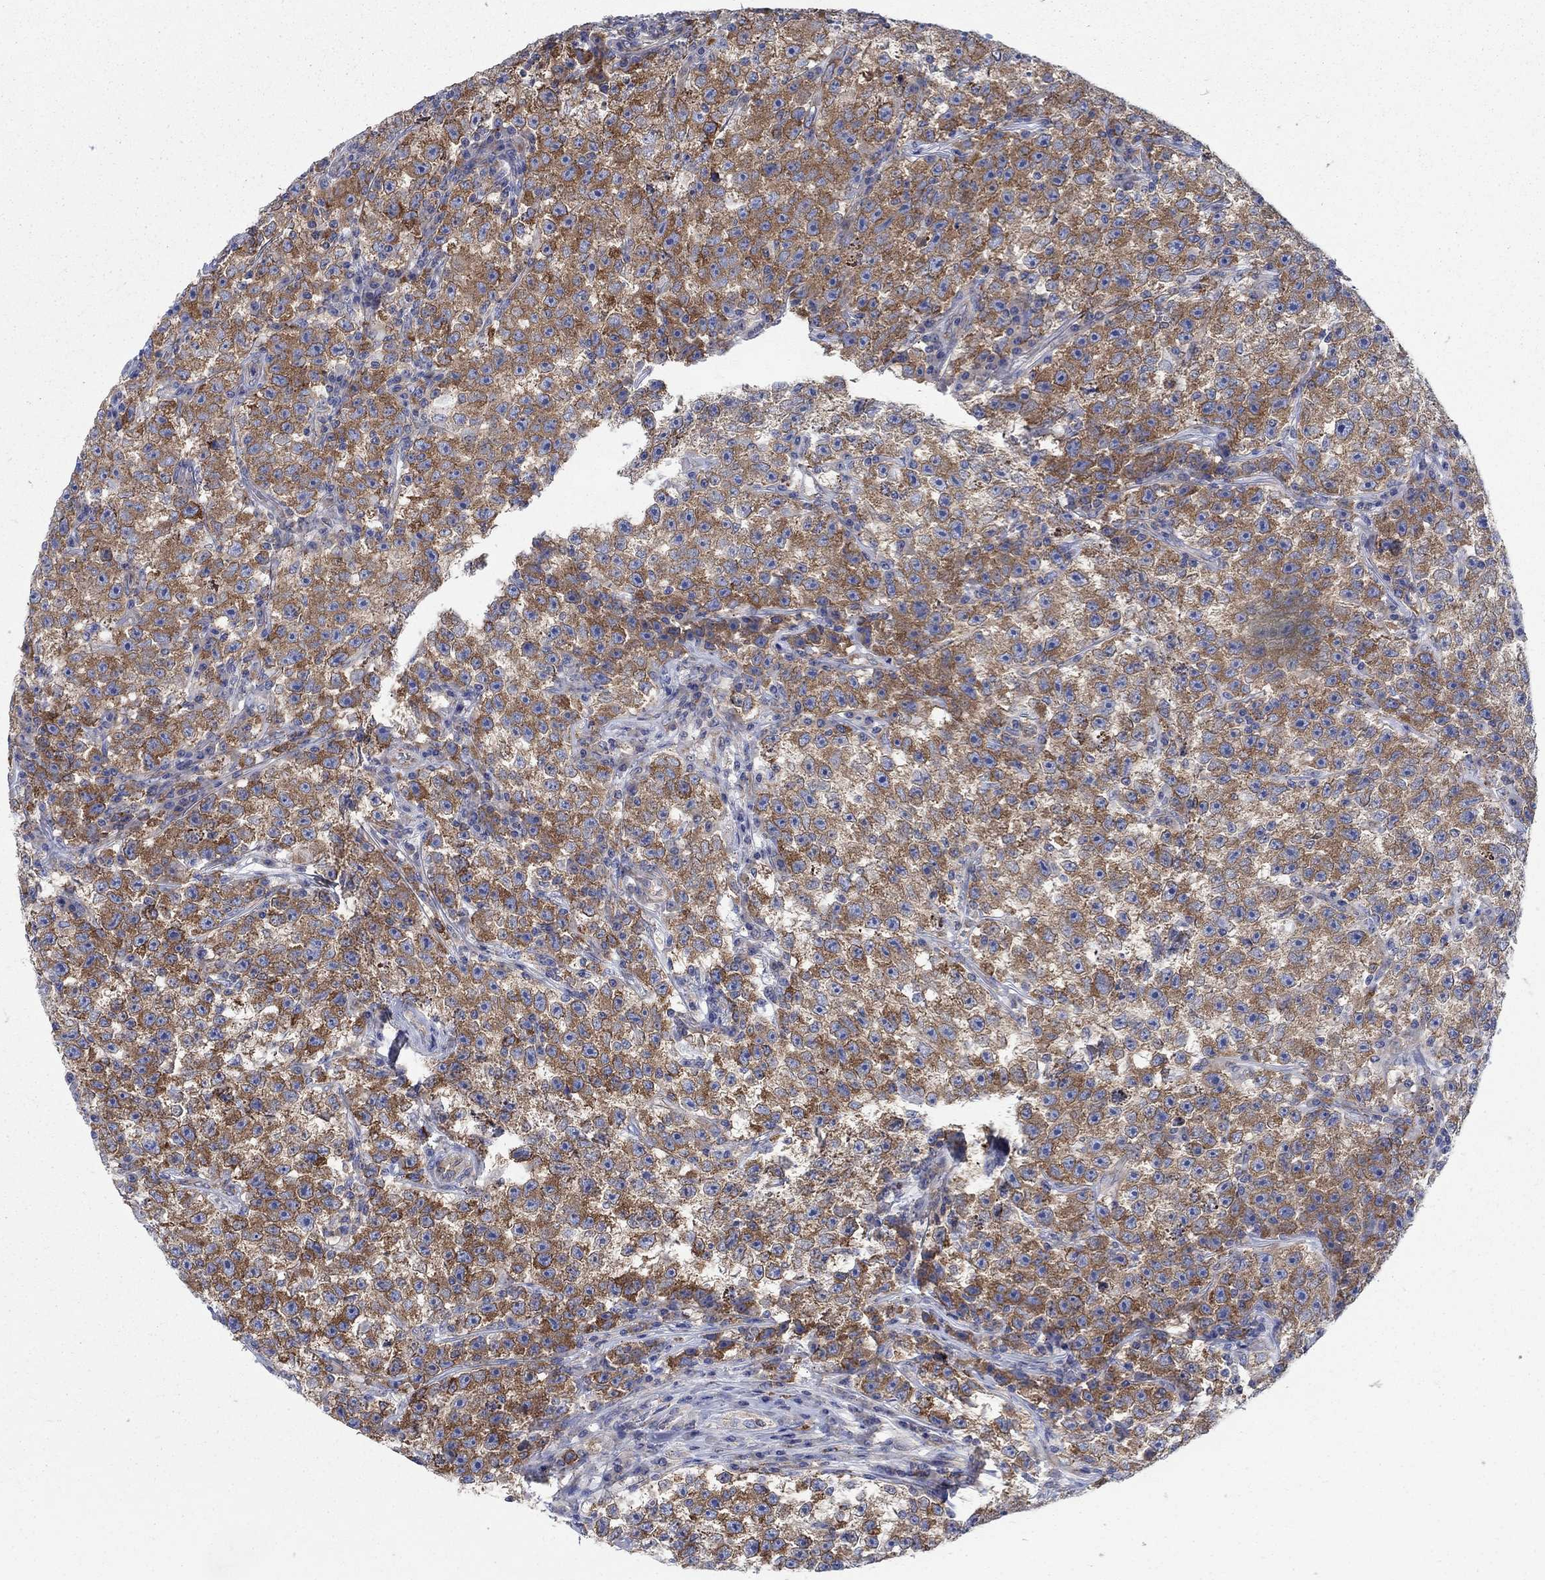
{"staining": {"intensity": "strong", "quantity": ">75%", "location": "cytoplasmic/membranous"}, "tissue": "testis cancer", "cell_type": "Tumor cells", "image_type": "cancer", "snomed": [{"axis": "morphology", "description": "Seminoma, NOS"}, {"axis": "topography", "description": "Testis"}], "caption": "Human testis seminoma stained with a protein marker displays strong staining in tumor cells.", "gene": "TMEM59", "patient": {"sex": "male", "age": 22}}